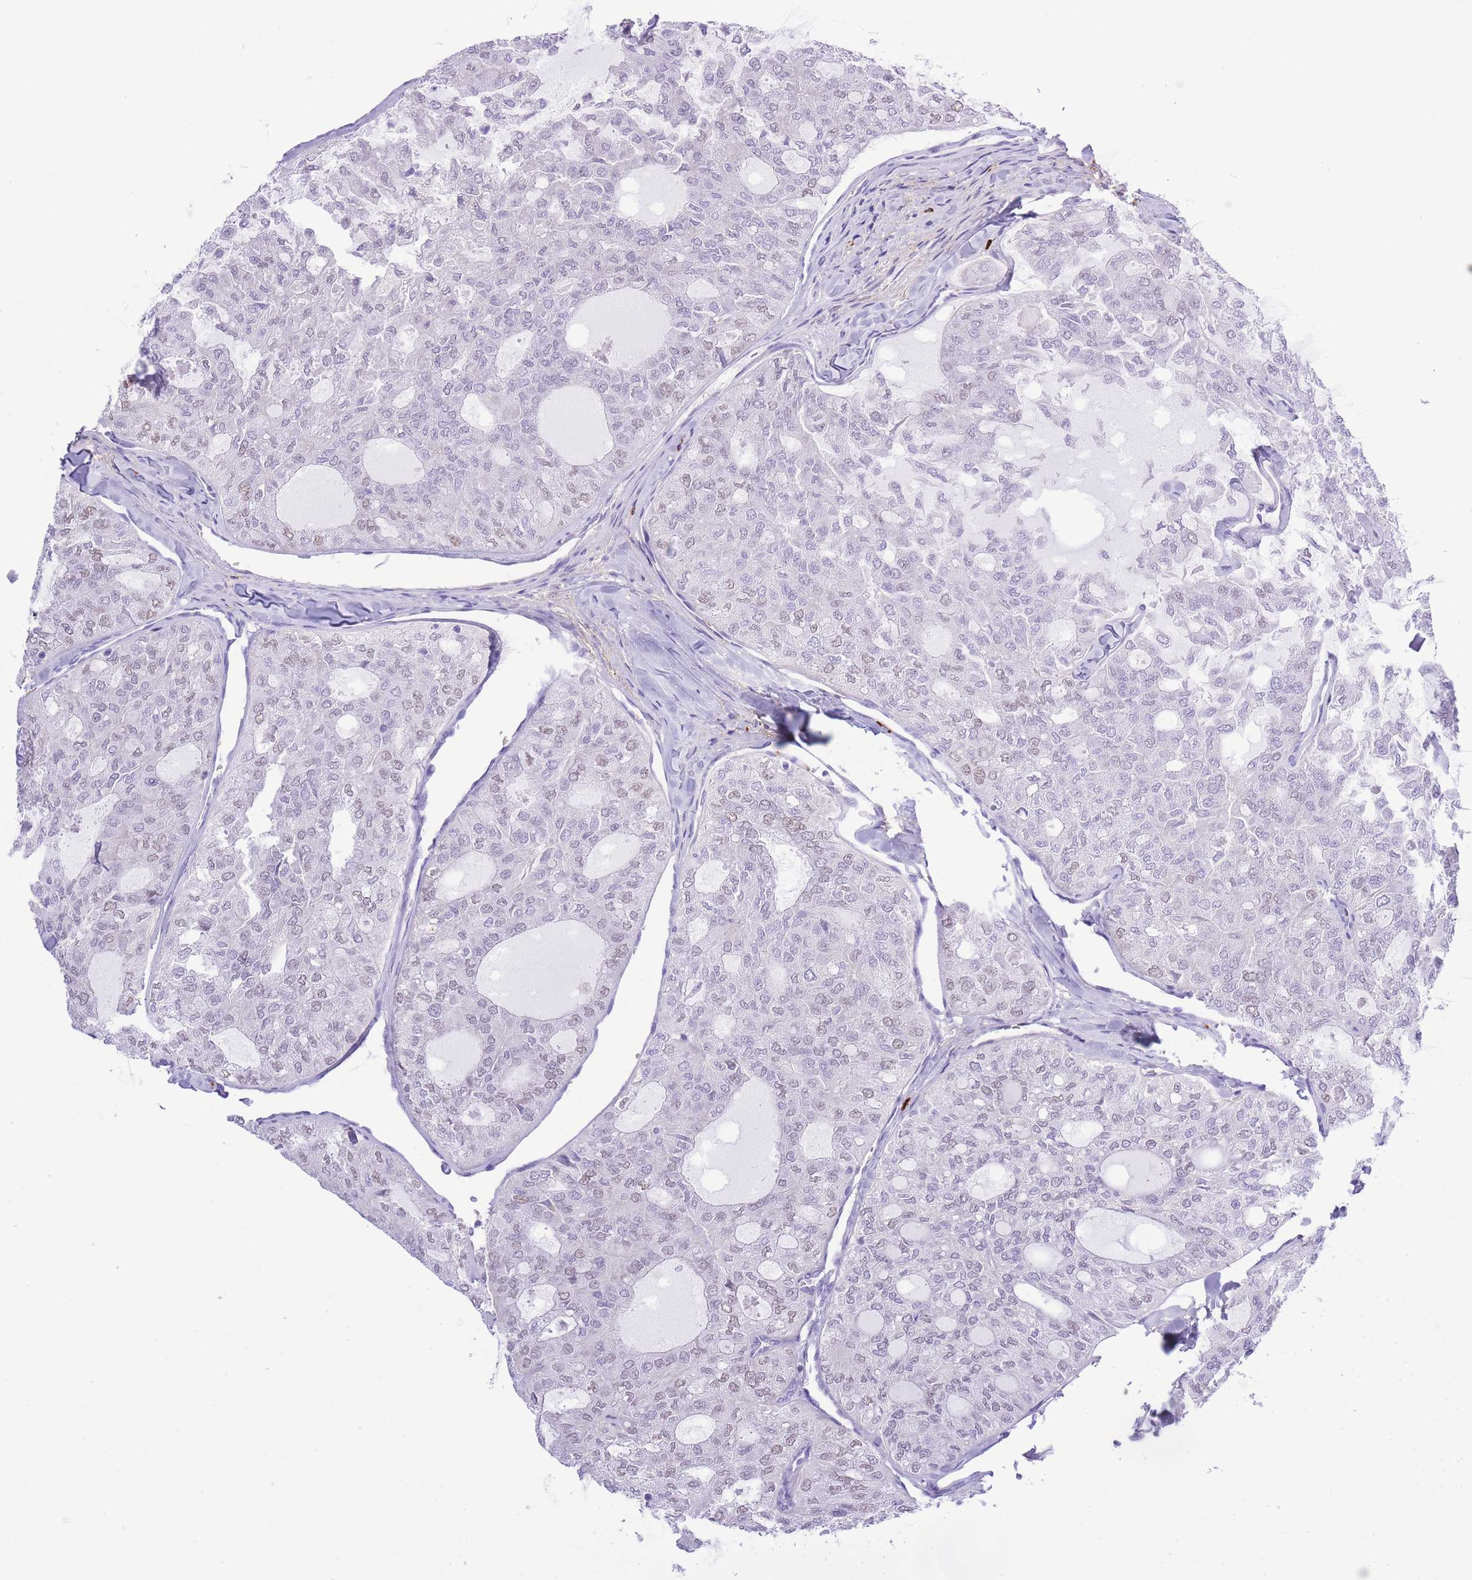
{"staining": {"intensity": "weak", "quantity": "25%-75%", "location": "nuclear"}, "tissue": "thyroid cancer", "cell_type": "Tumor cells", "image_type": "cancer", "snomed": [{"axis": "morphology", "description": "Follicular adenoma carcinoma, NOS"}, {"axis": "topography", "description": "Thyroid gland"}], "caption": "Immunohistochemical staining of human follicular adenoma carcinoma (thyroid) shows low levels of weak nuclear expression in about 25%-75% of tumor cells. (DAB = brown stain, brightfield microscopy at high magnification).", "gene": "MEIOSIN", "patient": {"sex": "male", "age": 75}}